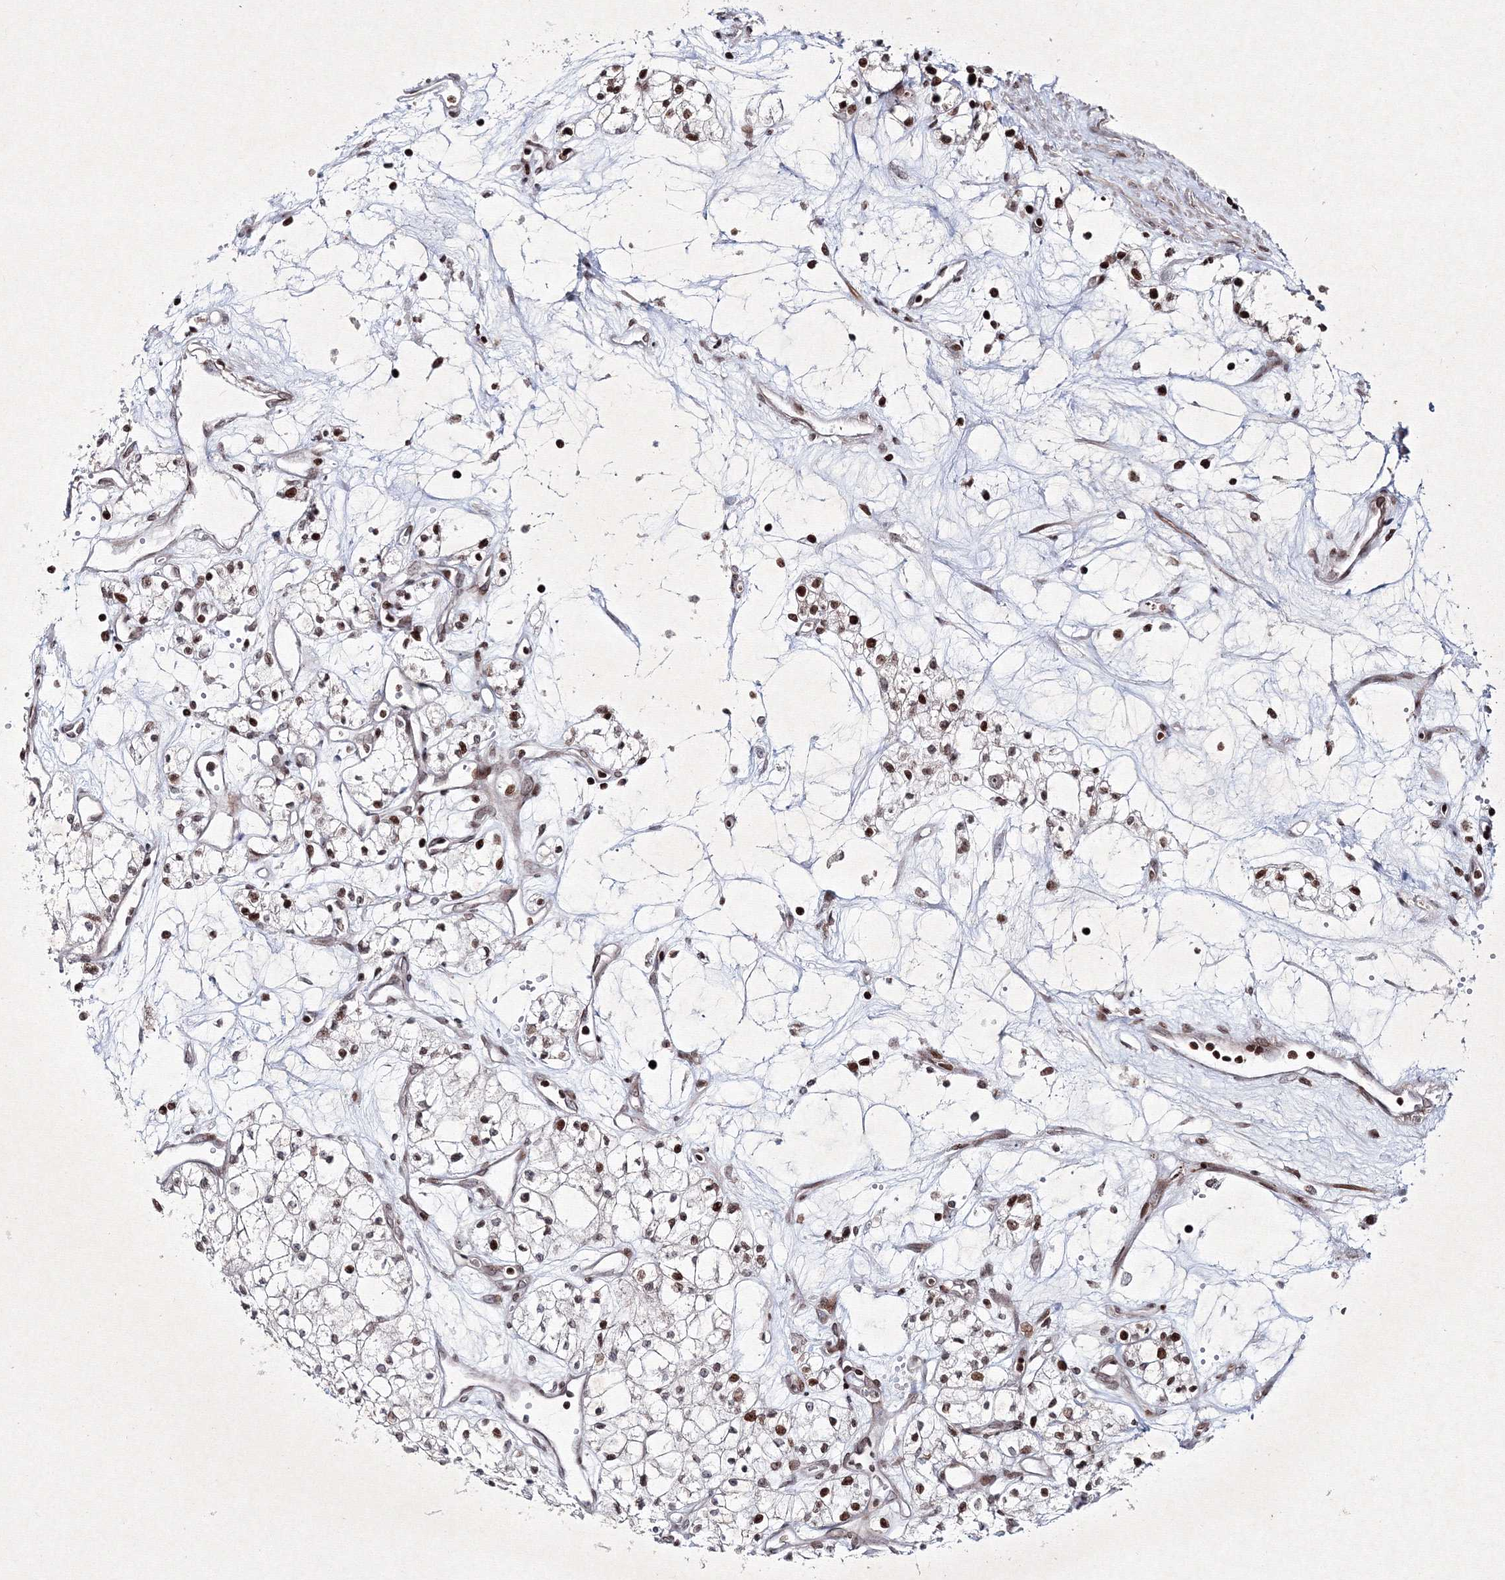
{"staining": {"intensity": "moderate", "quantity": "<25%", "location": "nuclear"}, "tissue": "renal cancer", "cell_type": "Tumor cells", "image_type": "cancer", "snomed": [{"axis": "morphology", "description": "Adenocarcinoma, NOS"}, {"axis": "topography", "description": "Kidney"}], "caption": "Renal cancer (adenocarcinoma) tissue exhibits moderate nuclear positivity in approximately <25% of tumor cells (Stains: DAB in brown, nuclei in blue, Microscopy: brightfield microscopy at high magnification).", "gene": "SMIM29", "patient": {"sex": "male", "age": 59}}